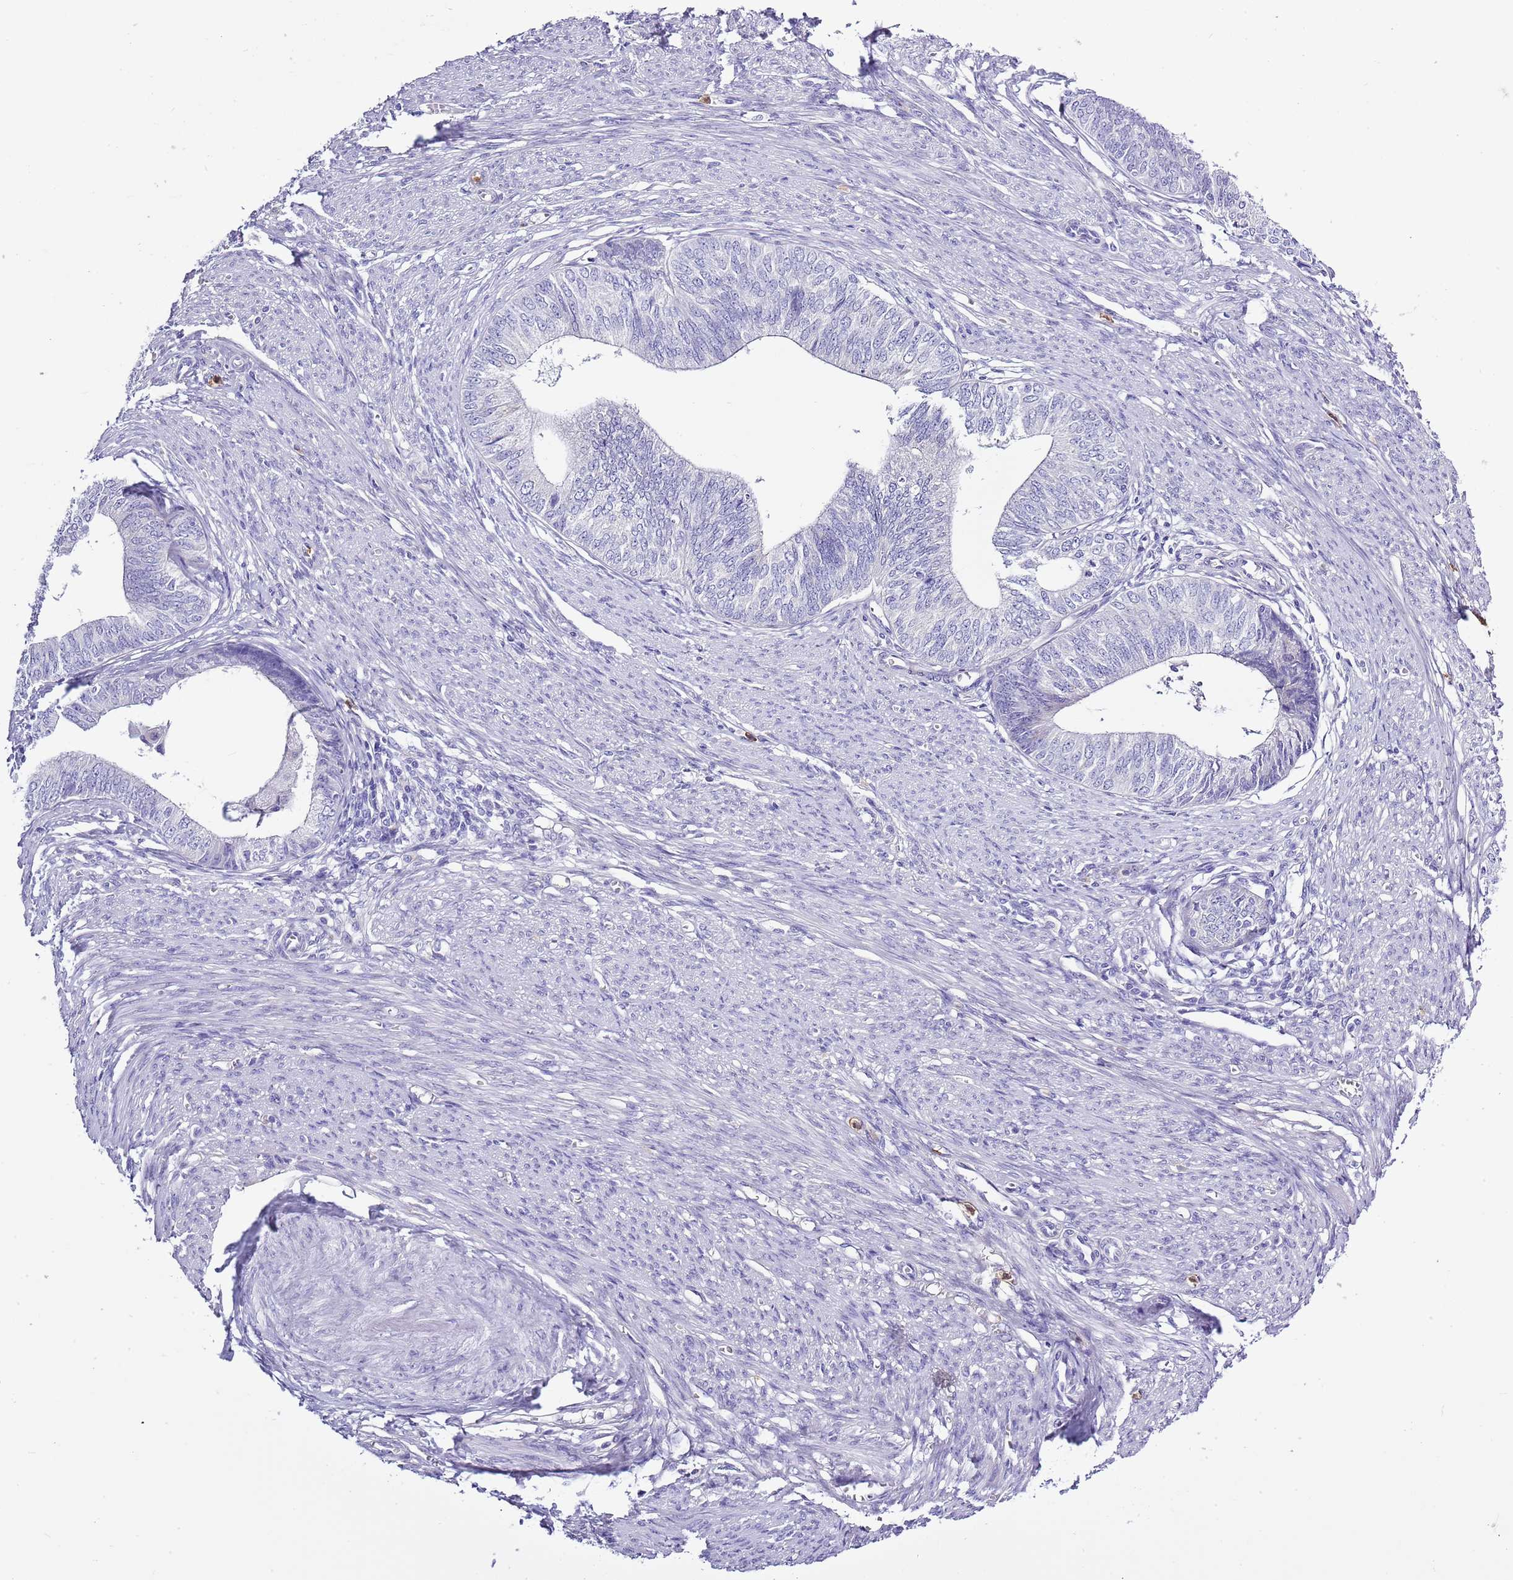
{"staining": {"intensity": "negative", "quantity": "none", "location": "none"}, "tissue": "endometrial cancer", "cell_type": "Tumor cells", "image_type": "cancer", "snomed": [{"axis": "morphology", "description": "Adenocarcinoma, NOS"}, {"axis": "topography", "description": "Endometrium"}], "caption": "Adenocarcinoma (endometrial) stained for a protein using IHC reveals no positivity tumor cells.", "gene": "ZFP2", "patient": {"sex": "female", "age": 68}}